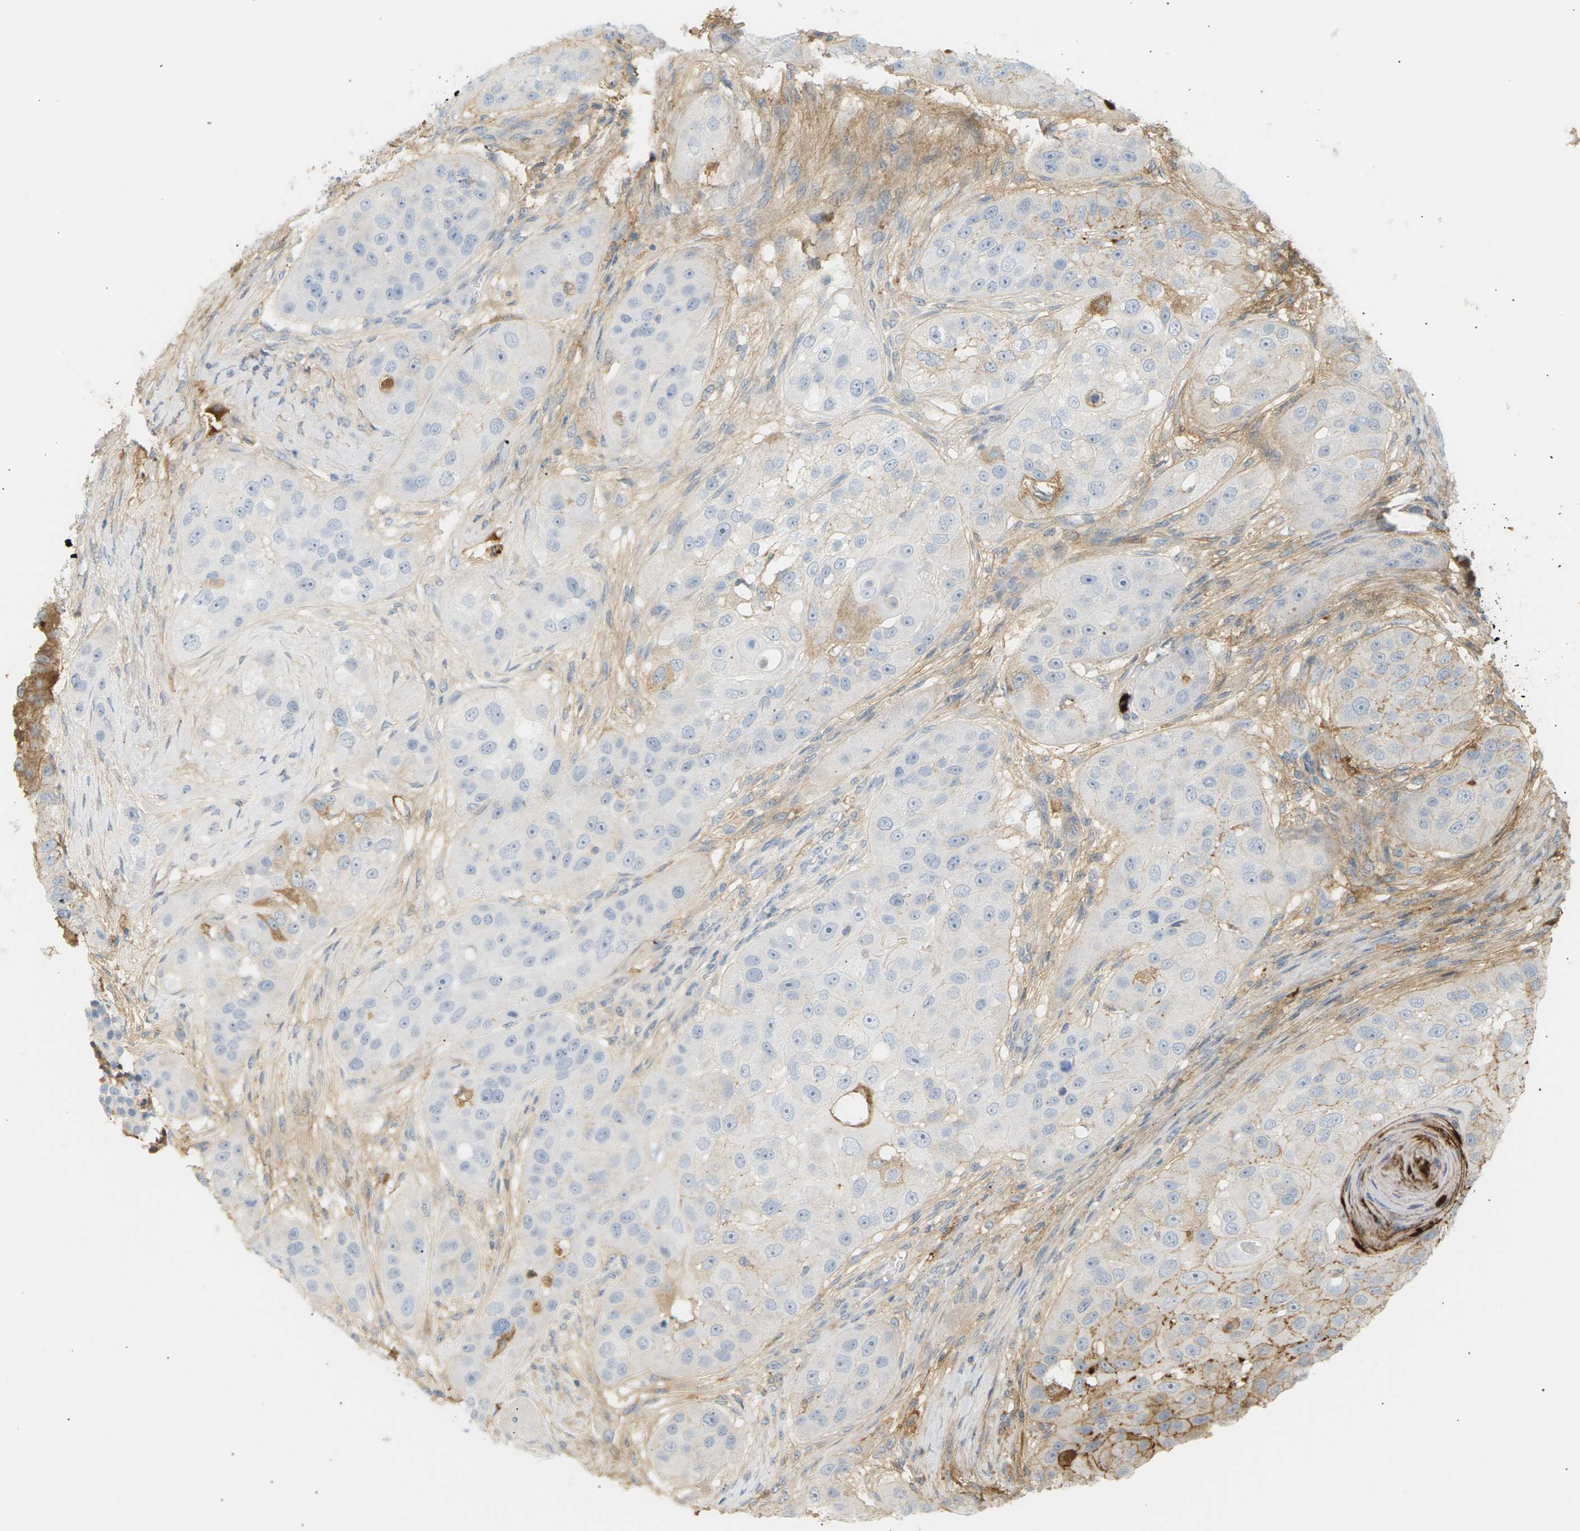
{"staining": {"intensity": "negative", "quantity": "none", "location": "none"}, "tissue": "head and neck cancer", "cell_type": "Tumor cells", "image_type": "cancer", "snomed": [{"axis": "morphology", "description": "Normal tissue, NOS"}, {"axis": "morphology", "description": "Squamous cell carcinoma, NOS"}, {"axis": "topography", "description": "Skeletal muscle"}, {"axis": "topography", "description": "Head-Neck"}], "caption": "A micrograph of squamous cell carcinoma (head and neck) stained for a protein demonstrates no brown staining in tumor cells. (Brightfield microscopy of DAB immunohistochemistry at high magnification).", "gene": "IGLC3", "patient": {"sex": "male", "age": 51}}